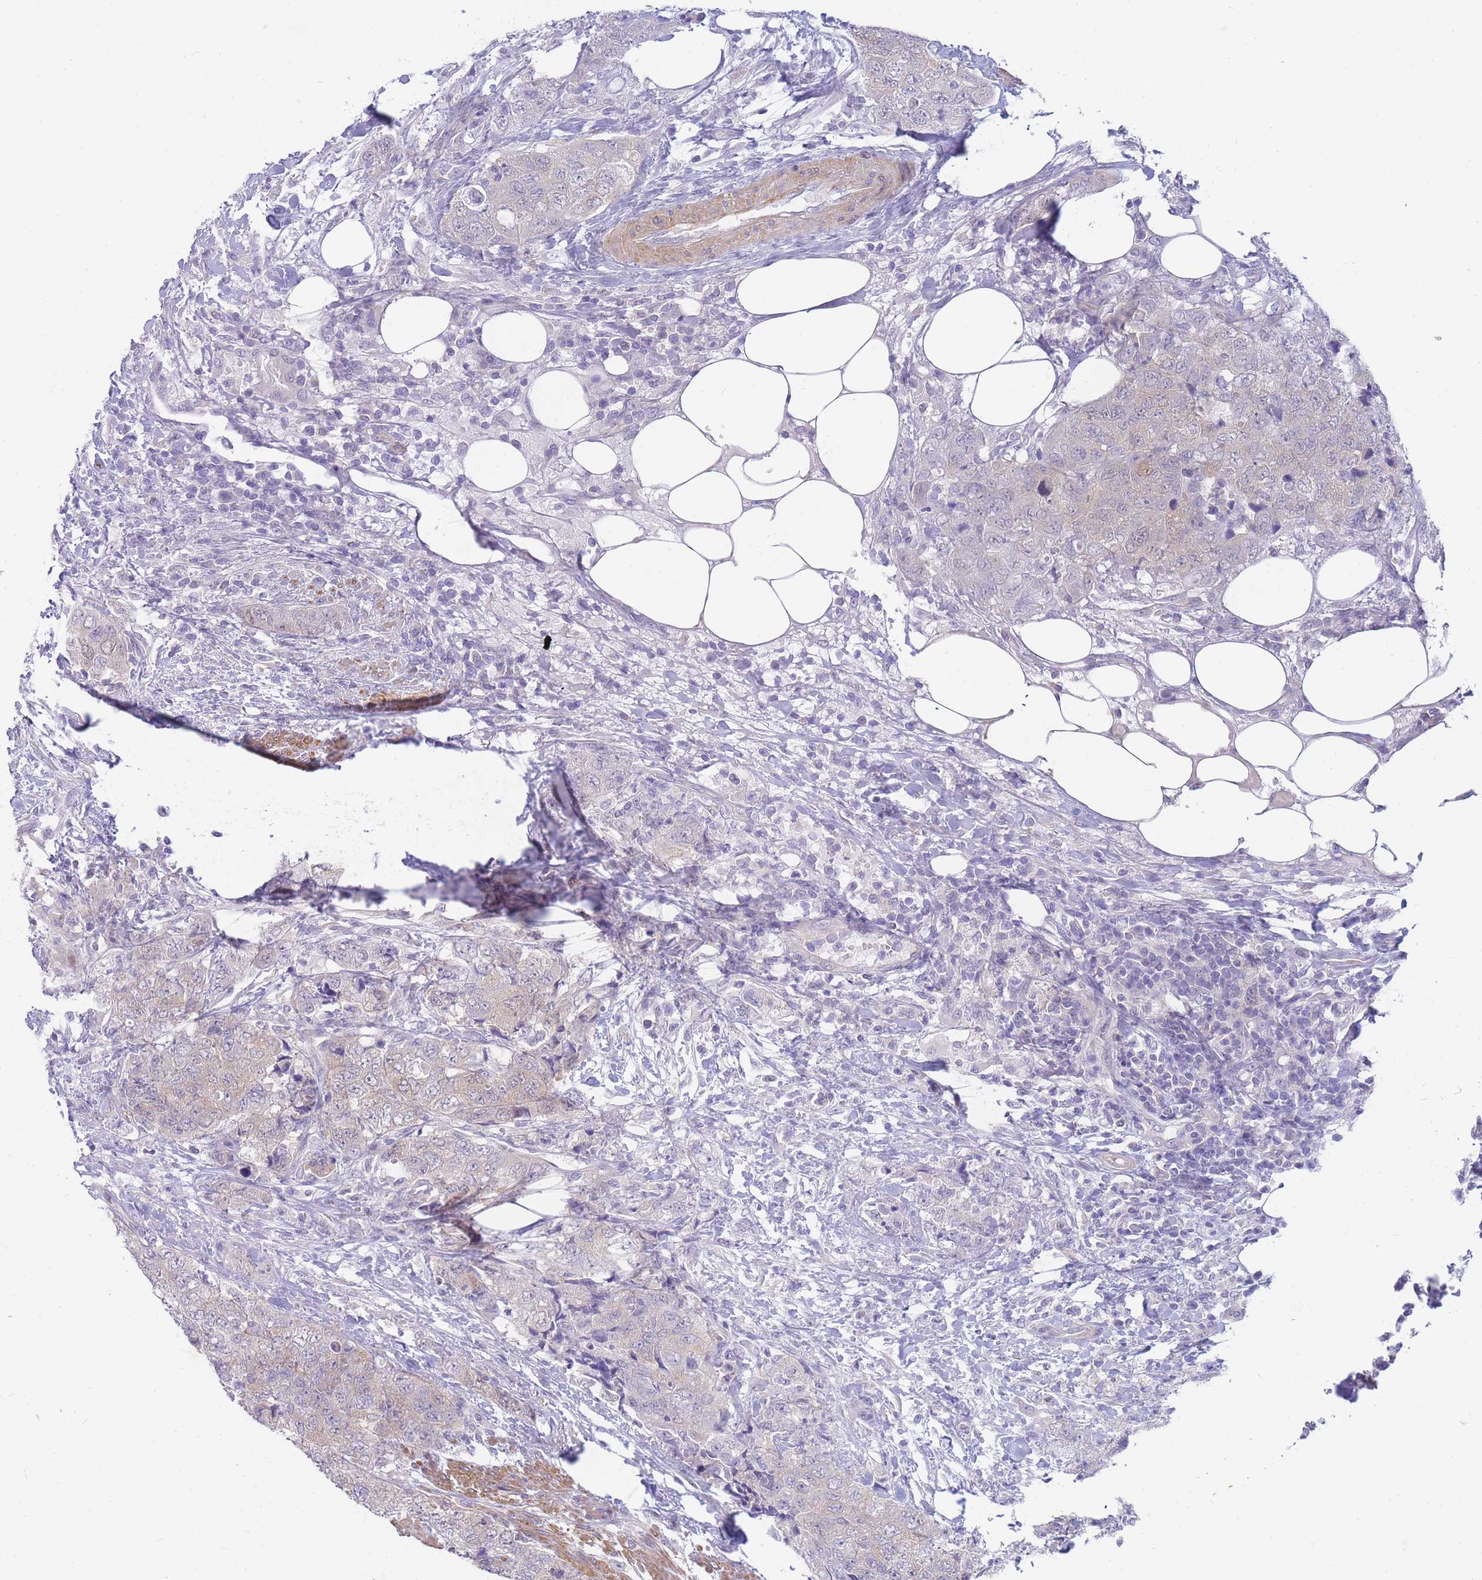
{"staining": {"intensity": "weak", "quantity": "25%-75%", "location": "cytoplasmic/membranous"}, "tissue": "urothelial cancer", "cell_type": "Tumor cells", "image_type": "cancer", "snomed": [{"axis": "morphology", "description": "Urothelial carcinoma, High grade"}, {"axis": "topography", "description": "Urinary bladder"}], "caption": "Immunohistochemistry (IHC) image of urothelial cancer stained for a protein (brown), which reveals low levels of weak cytoplasmic/membranous staining in about 25%-75% of tumor cells.", "gene": "SUGT1", "patient": {"sex": "female", "age": 78}}